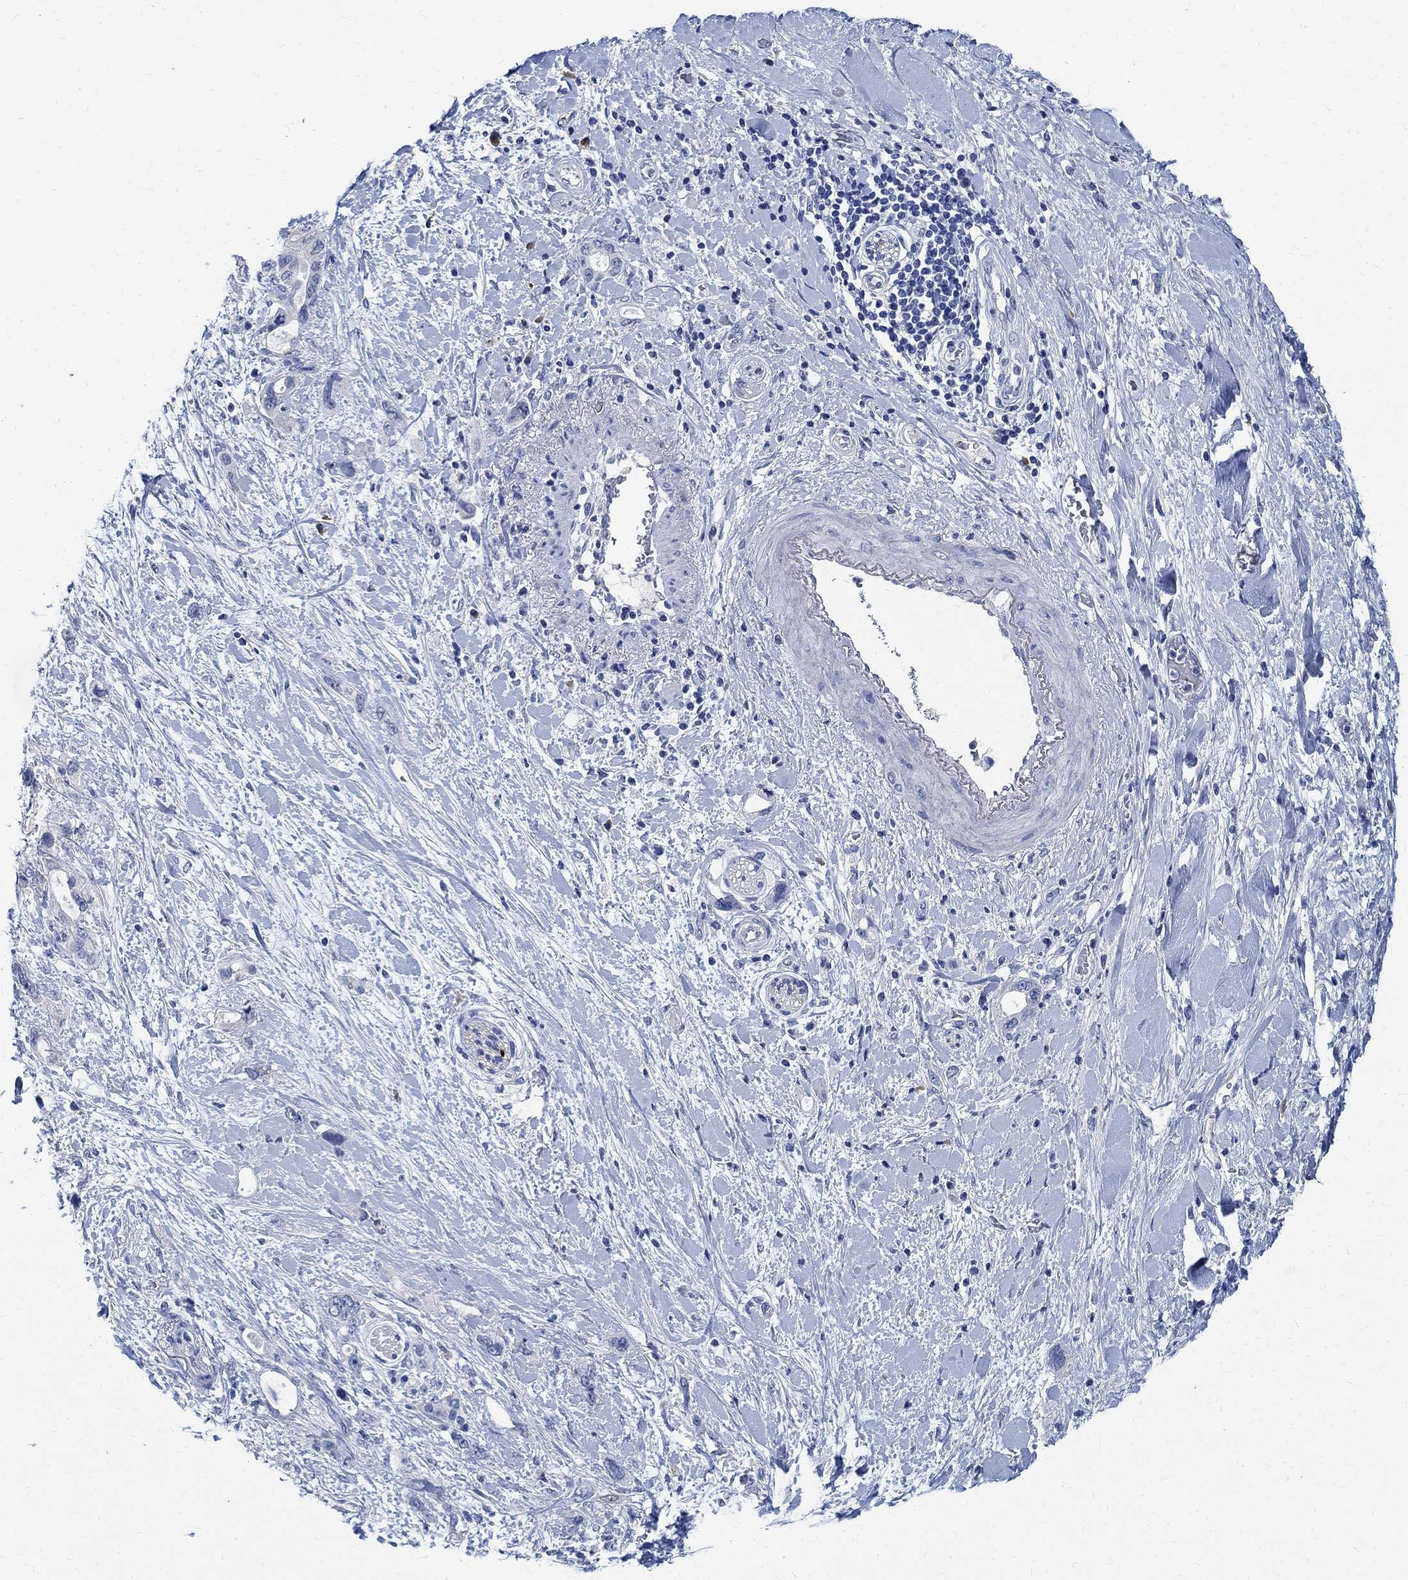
{"staining": {"intensity": "negative", "quantity": "none", "location": "none"}, "tissue": "pancreatic cancer", "cell_type": "Tumor cells", "image_type": "cancer", "snomed": [{"axis": "morphology", "description": "Adenocarcinoma, NOS"}, {"axis": "topography", "description": "Pancreas"}], "caption": "High magnification brightfield microscopy of adenocarcinoma (pancreatic) stained with DAB (3,3'-diaminobenzidine) (brown) and counterstained with hematoxylin (blue): tumor cells show no significant expression. (DAB (3,3'-diaminobenzidine) immunohistochemistry with hematoxylin counter stain).", "gene": "PRX", "patient": {"sex": "female", "age": 56}}